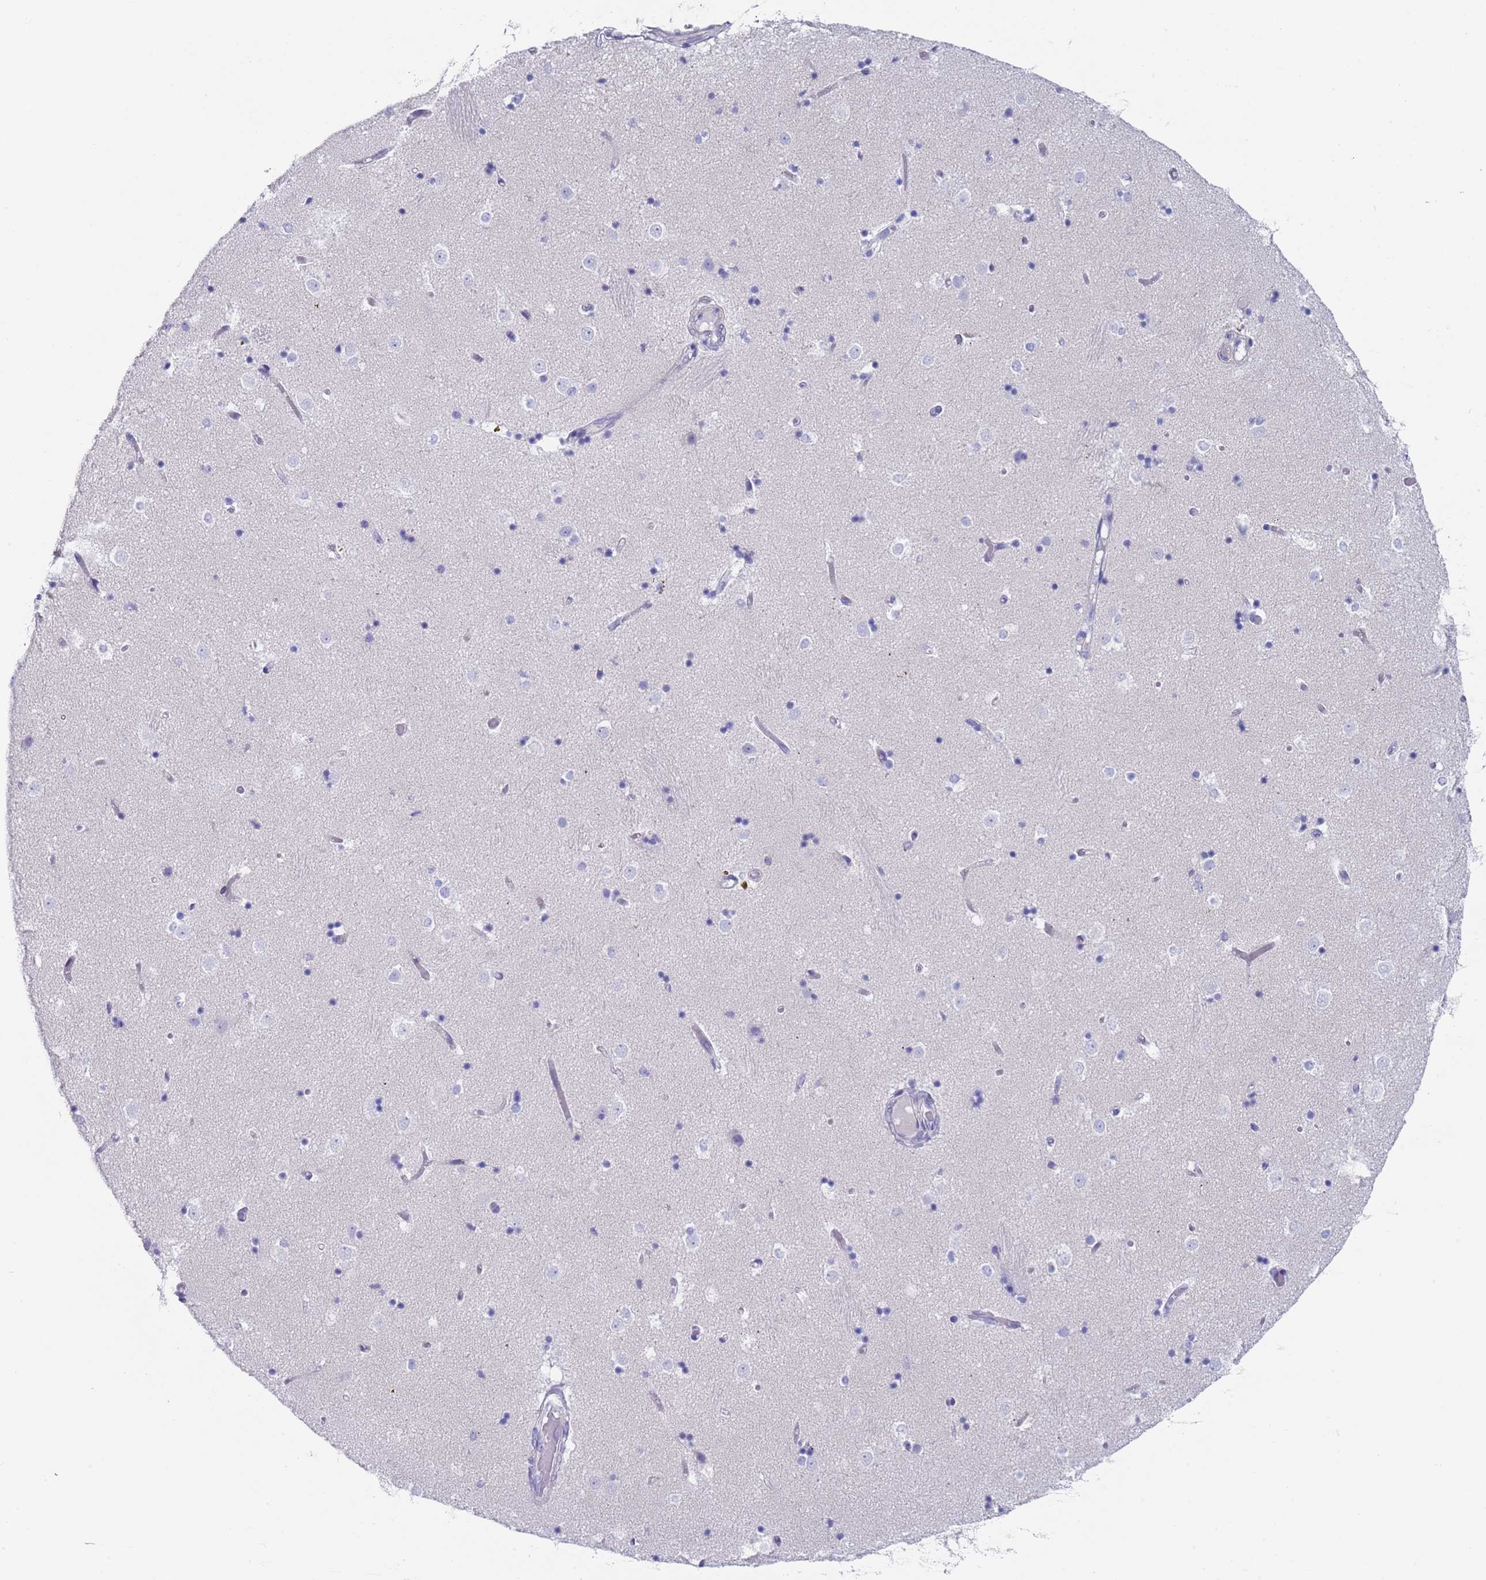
{"staining": {"intensity": "negative", "quantity": "none", "location": "none"}, "tissue": "caudate", "cell_type": "Glial cells", "image_type": "normal", "snomed": [{"axis": "morphology", "description": "Normal tissue, NOS"}, {"axis": "topography", "description": "Lateral ventricle wall"}], "caption": "The histopathology image exhibits no staining of glial cells in normal caudate.", "gene": "CPXM2", "patient": {"sex": "female", "age": 52}}